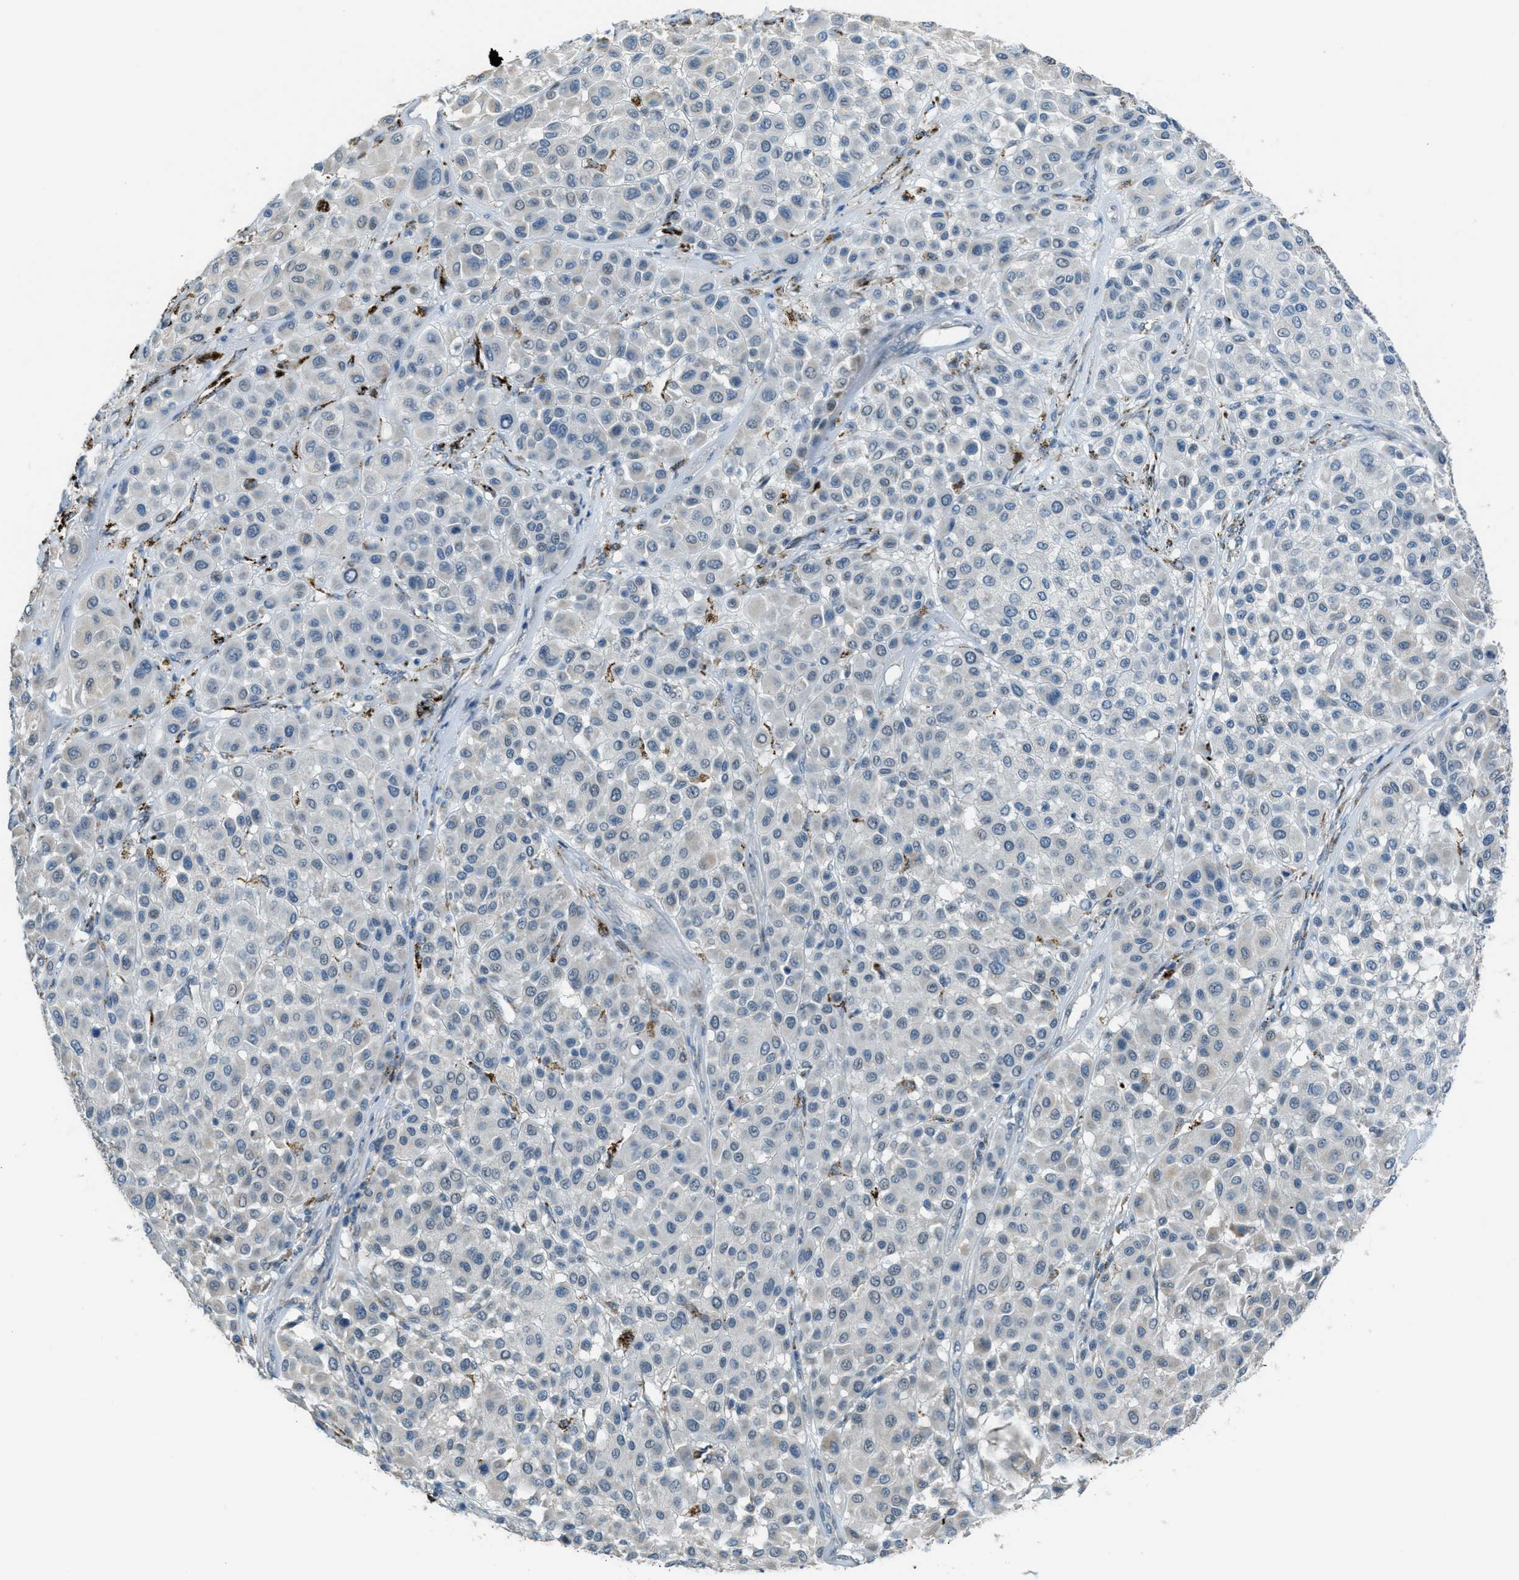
{"staining": {"intensity": "negative", "quantity": "none", "location": "none"}, "tissue": "melanoma", "cell_type": "Tumor cells", "image_type": "cancer", "snomed": [{"axis": "morphology", "description": "Malignant melanoma, Metastatic site"}, {"axis": "topography", "description": "Soft tissue"}], "caption": "Image shows no significant protein staining in tumor cells of melanoma.", "gene": "CDON", "patient": {"sex": "male", "age": 41}}